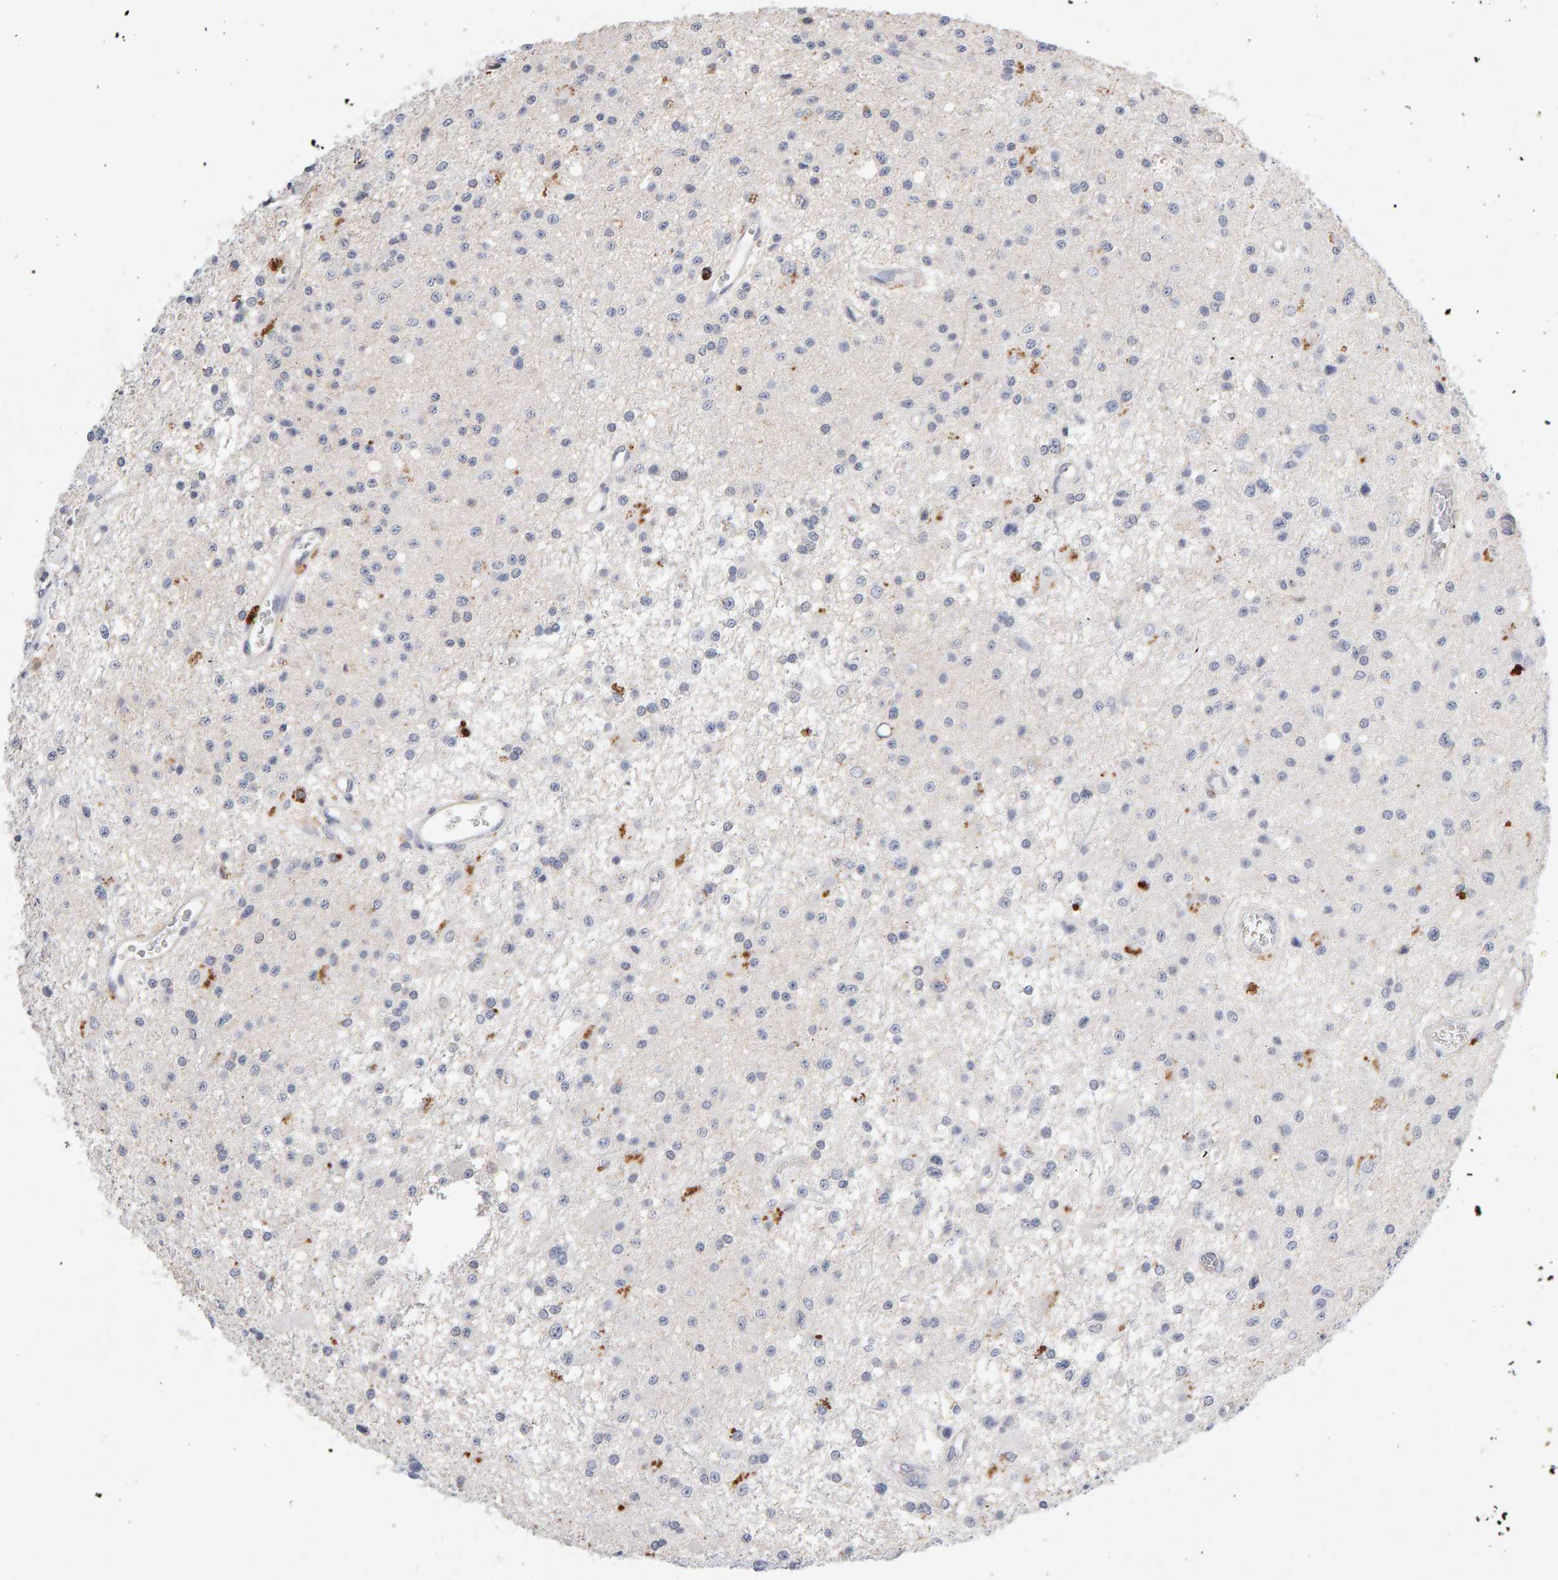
{"staining": {"intensity": "negative", "quantity": "none", "location": "none"}, "tissue": "glioma", "cell_type": "Tumor cells", "image_type": "cancer", "snomed": [{"axis": "morphology", "description": "Glioma, malignant, Low grade"}, {"axis": "topography", "description": "Brain"}], "caption": "Immunohistochemical staining of glioma displays no significant positivity in tumor cells.", "gene": "PTPRM", "patient": {"sex": "male", "age": 58}}